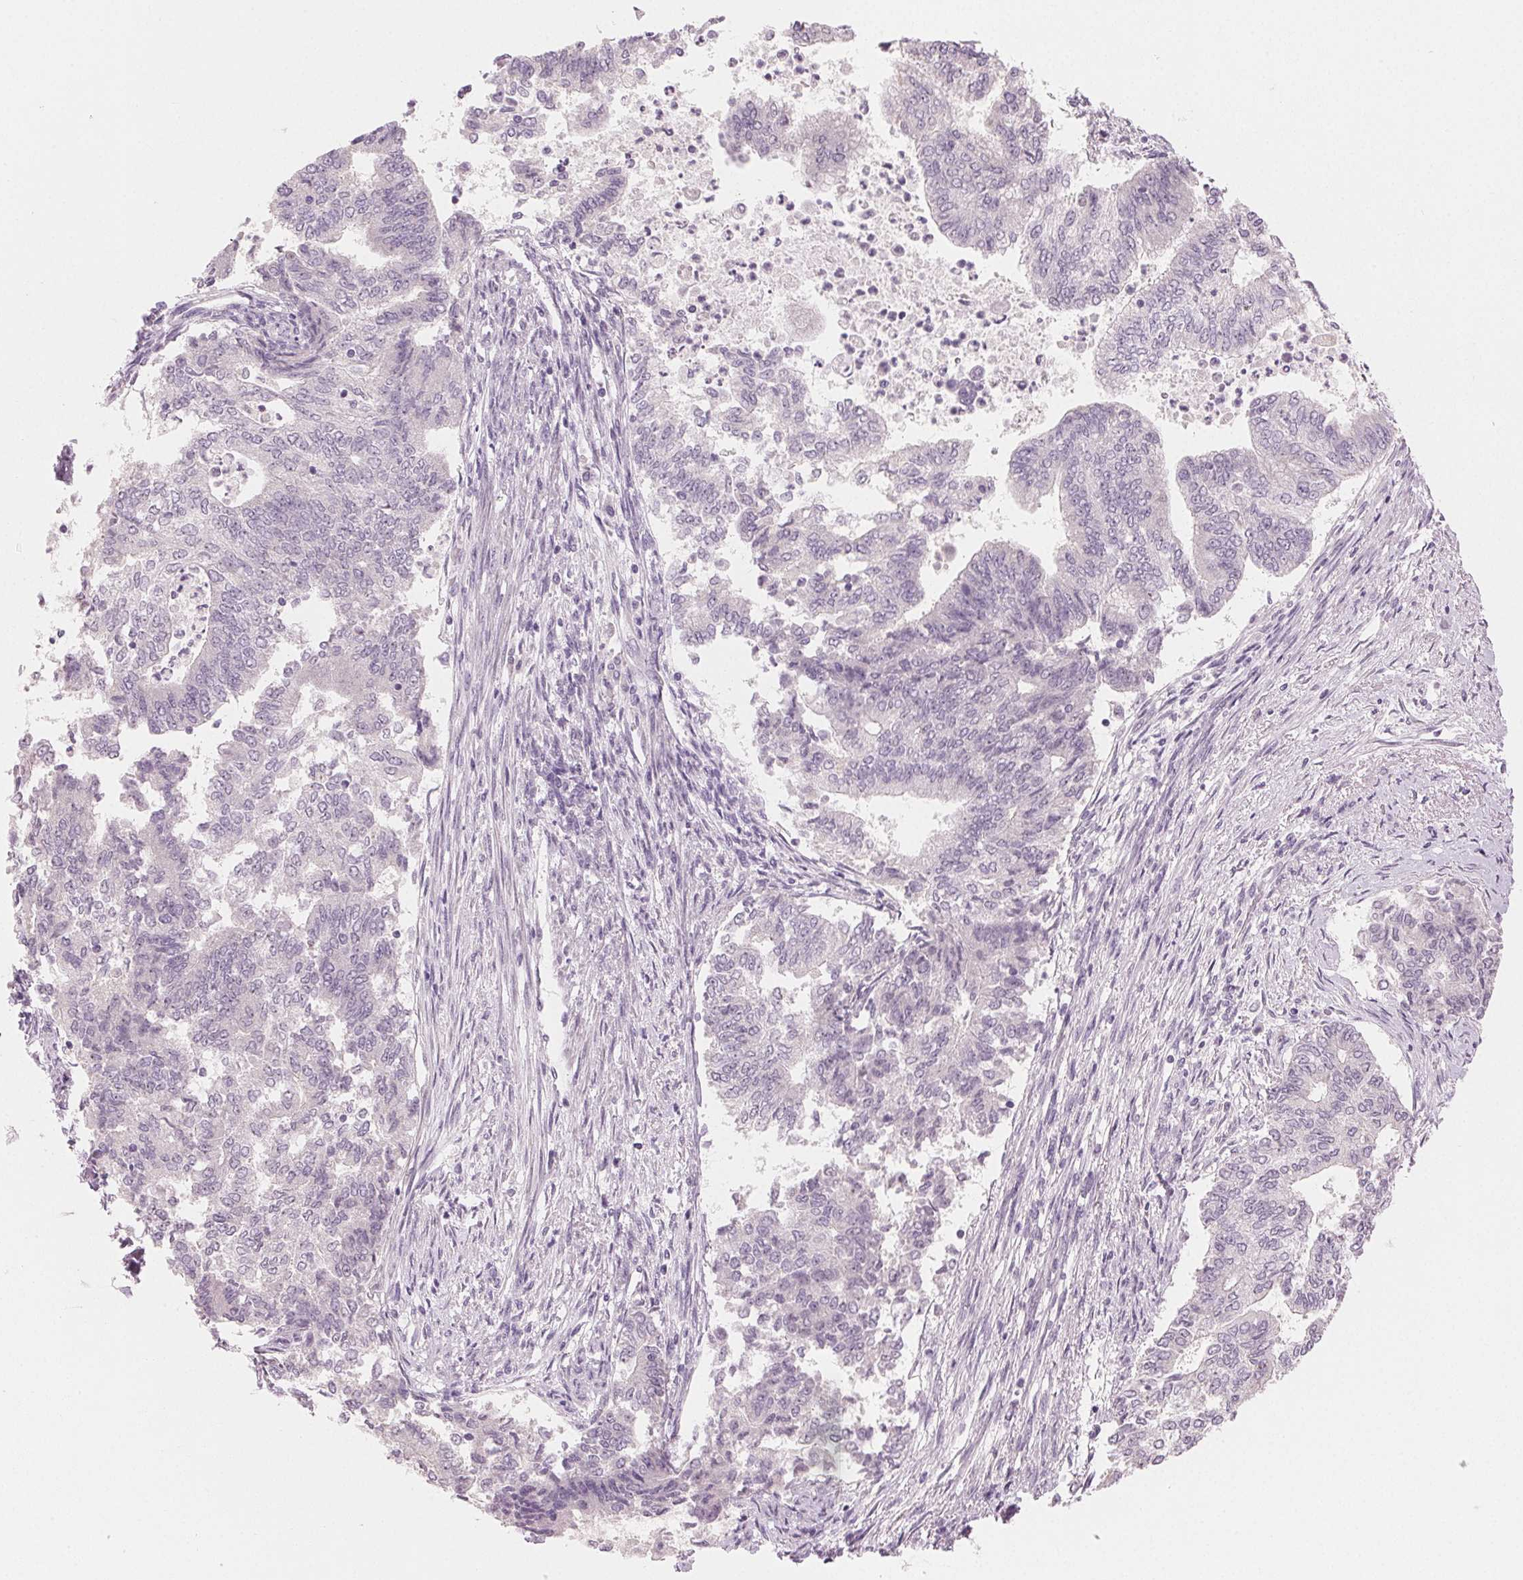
{"staining": {"intensity": "negative", "quantity": "none", "location": "none"}, "tissue": "endometrial cancer", "cell_type": "Tumor cells", "image_type": "cancer", "snomed": [{"axis": "morphology", "description": "Adenocarcinoma, NOS"}, {"axis": "topography", "description": "Endometrium"}], "caption": "Immunohistochemical staining of human endometrial cancer exhibits no significant positivity in tumor cells.", "gene": "MYBL1", "patient": {"sex": "female", "age": 65}}